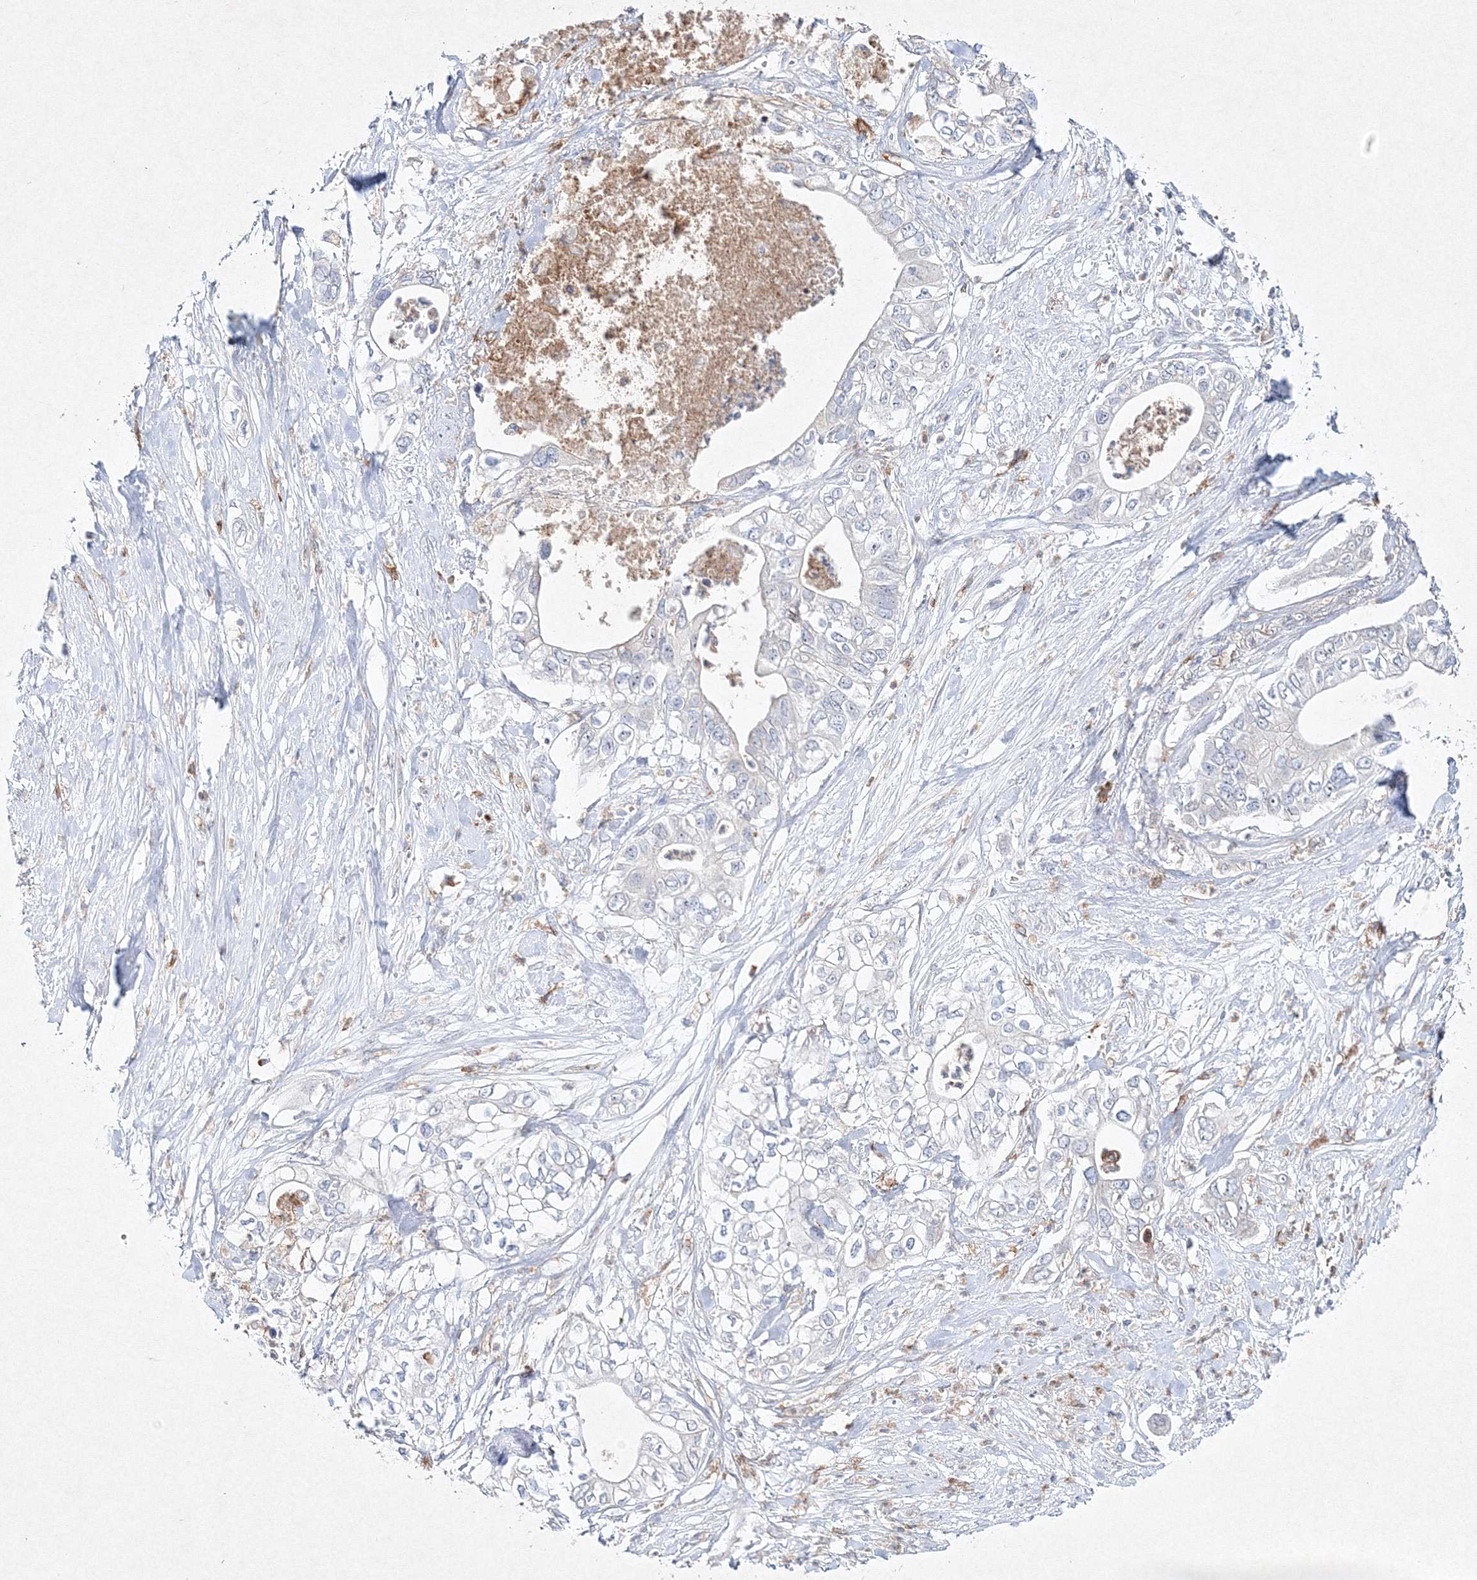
{"staining": {"intensity": "negative", "quantity": "none", "location": "none"}, "tissue": "pancreatic cancer", "cell_type": "Tumor cells", "image_type": "cancer", "snomed": [{"axis": "morphology", "description": "Adenocarcinoma, NOS"}, {"axis": "topography", "description": "Pancreas"}], "caption": "Tumor cells show no significant protein staining in pancreatic cancer (adenocarcinoma).", "gene": "HCST", "patient": {"sex": "female", "age": 78}}